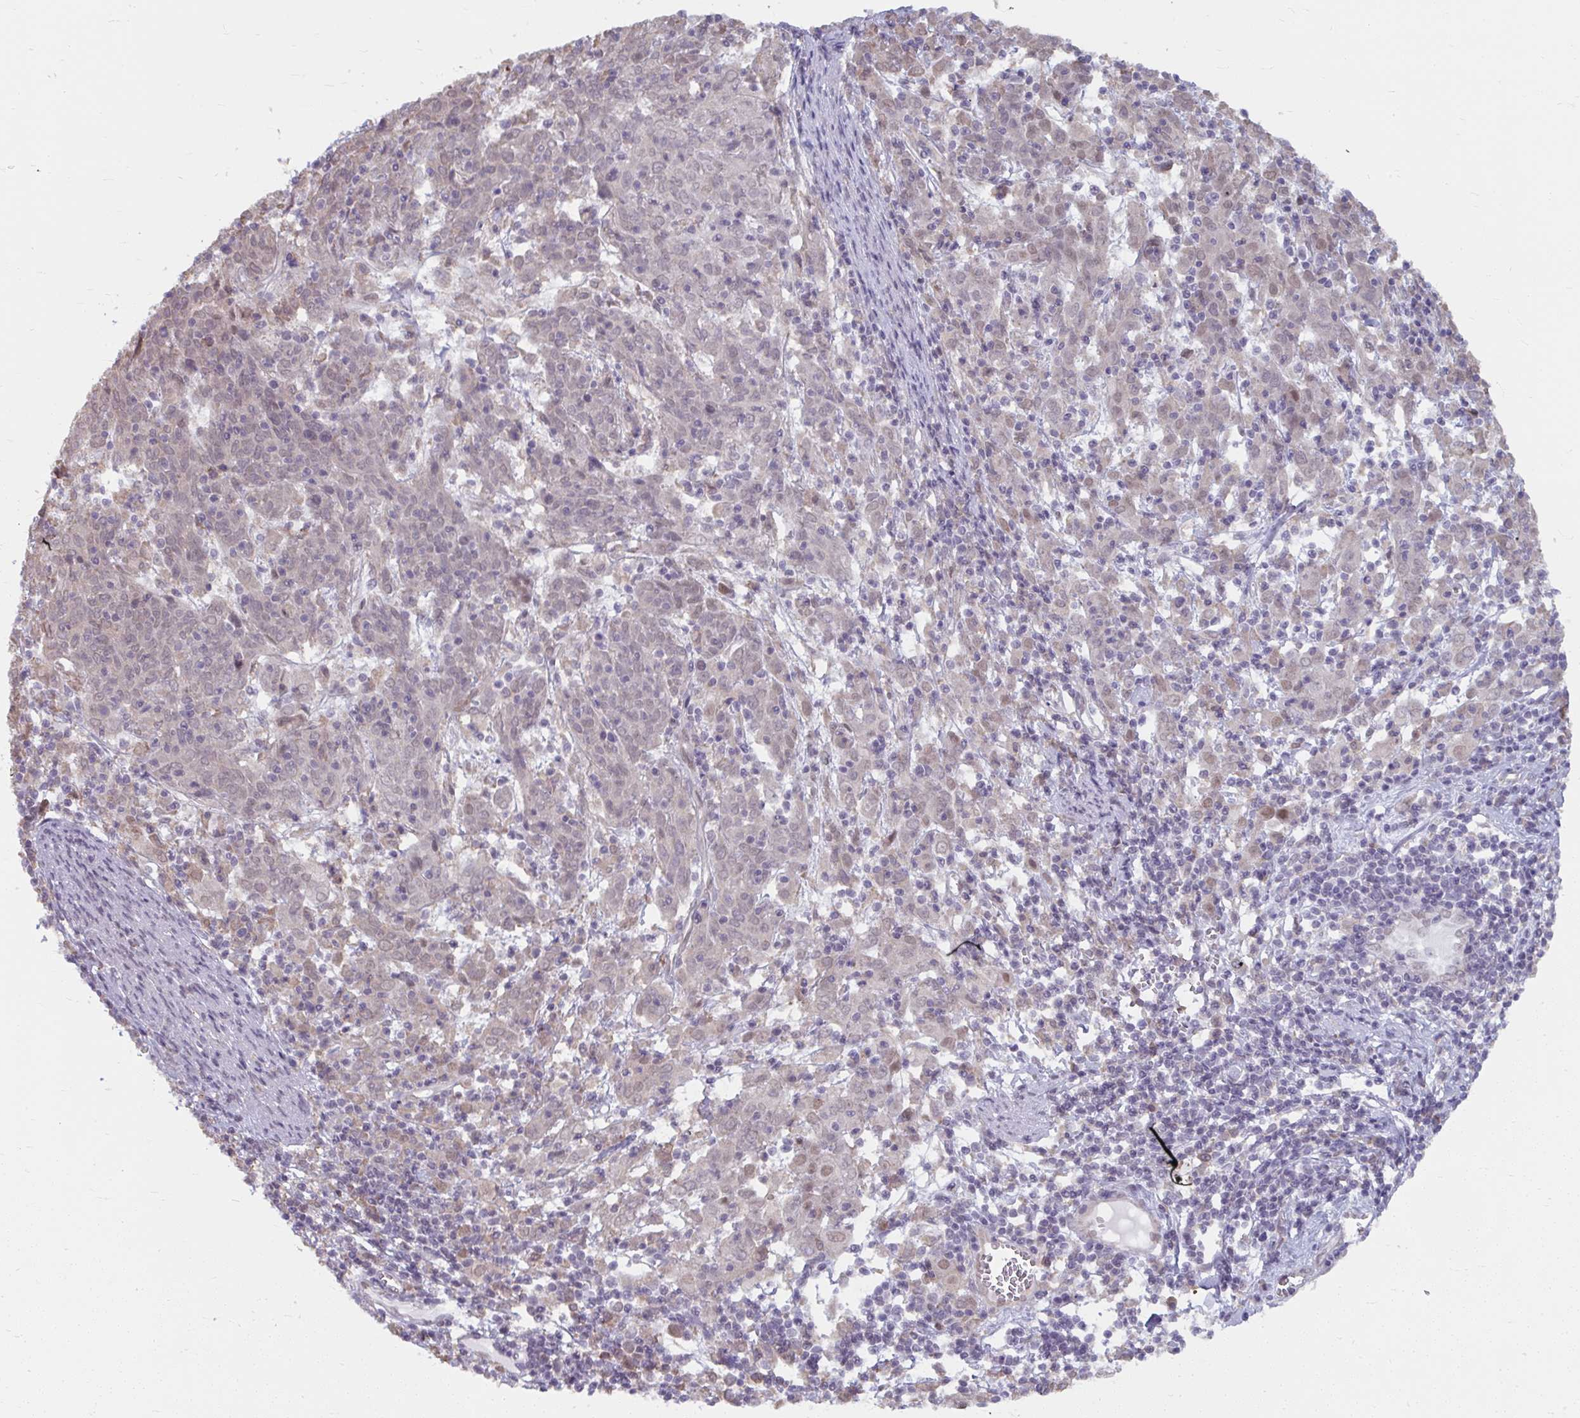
{"staining": {"intensity": "negative", "quantity": "none", "location": "none"}, "tissue": "cervical cancer", "cell_type": "Tumor cells", "image_type": "cancer", "snomed": [{"axis": "morphology", "description": "Squamous cell carcinoma, NOS"}, {"axis": "topography", "description": "Cervix"}], "caption": "The micrograph demonstrates no staining of tumor cells in cervical cancer.", "gene": "NMNAT1", "patient": {"sex": "female", "age": 67}}